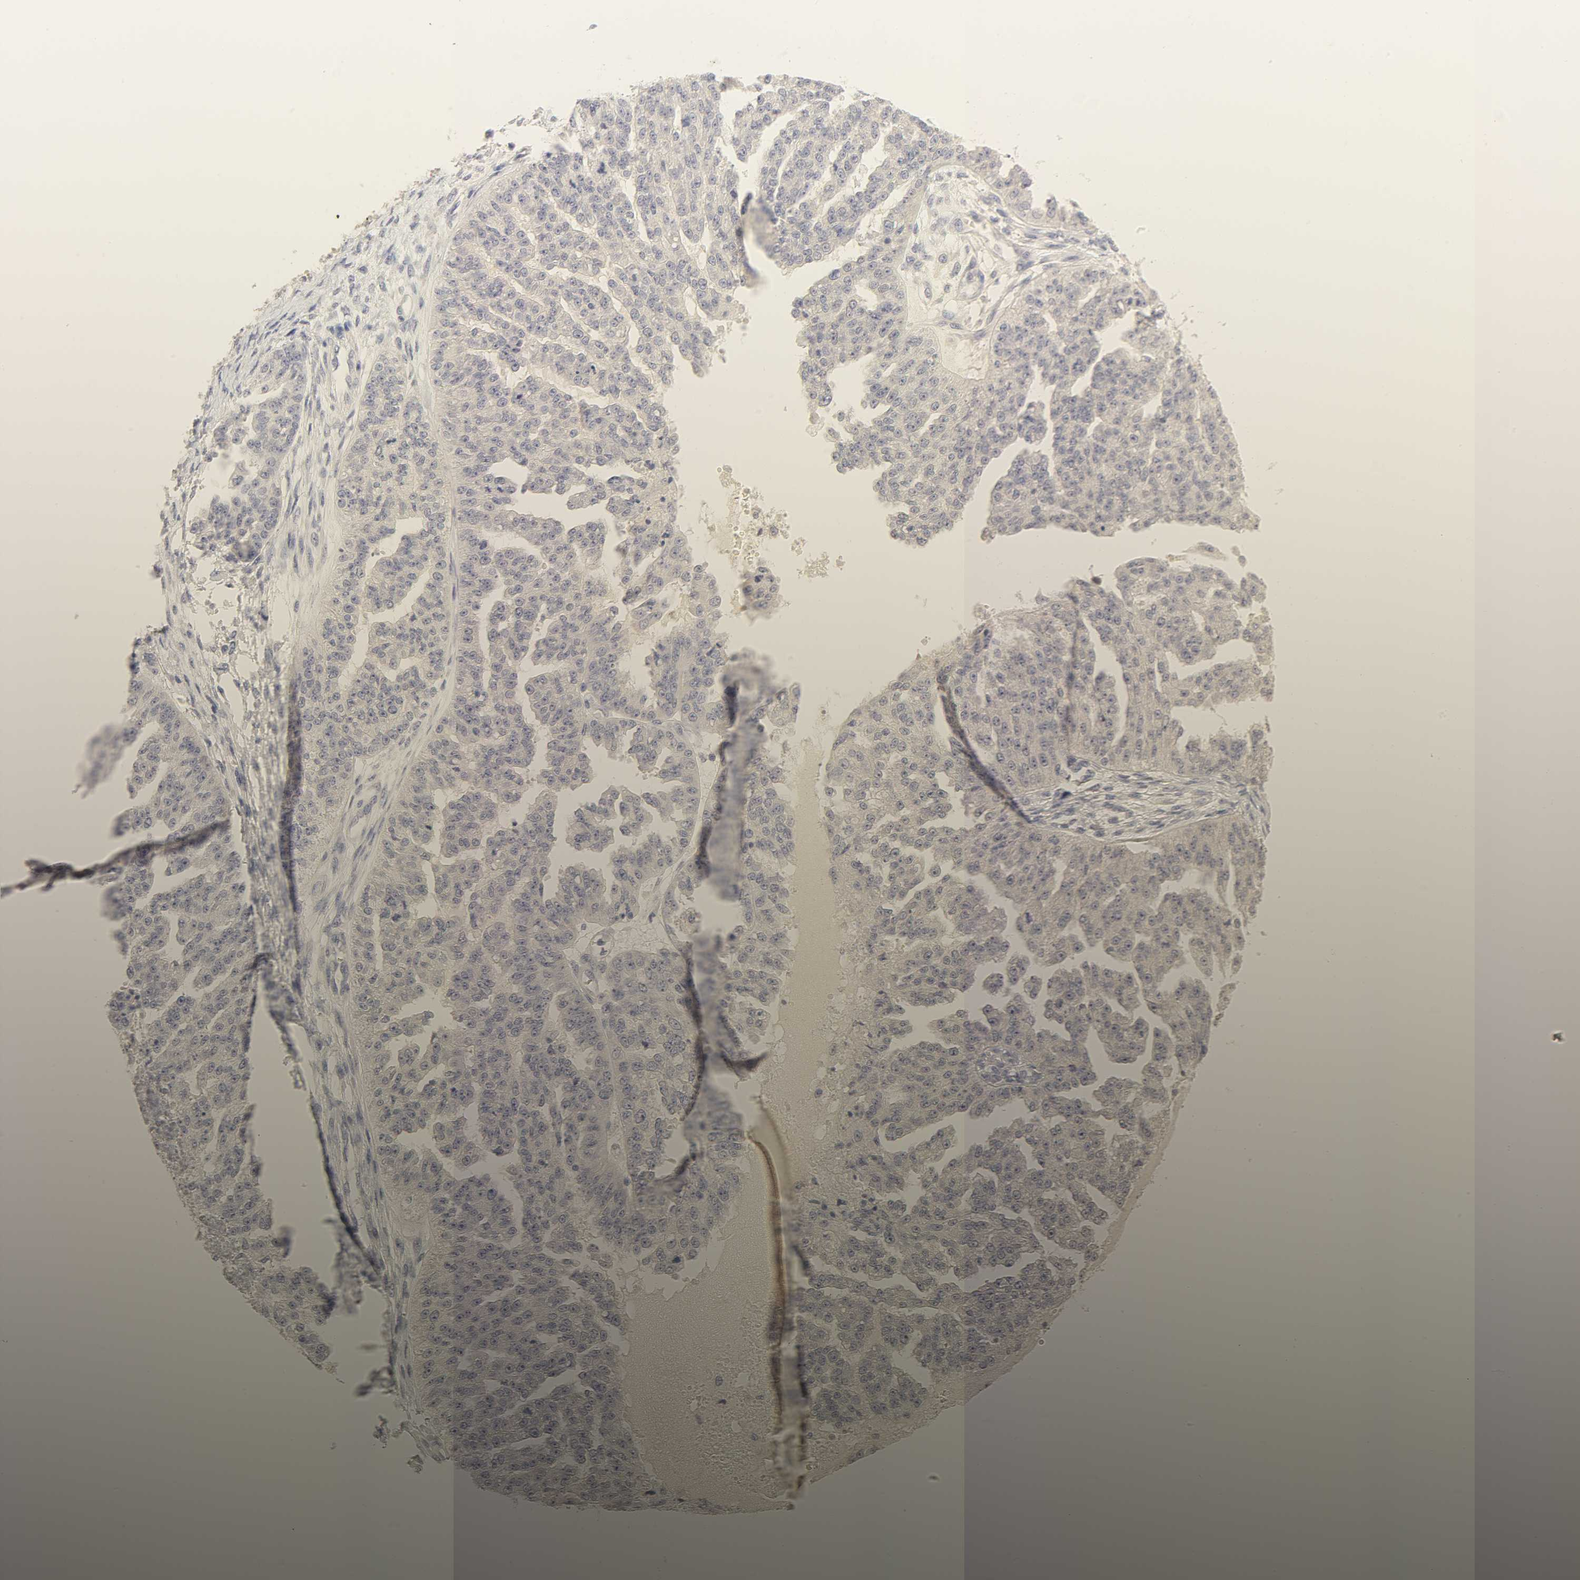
{"staining": {"intensity": "negative", "quantity": "none", "location": "none"}, "tissue": "ovarian cancer", "cell_type": "Tumor cells", "image_type": "cancer", "snomed": [{"axis": "morphology", "description": "Cystadenocarcinoma, serous, NOS"}, {"axis": "topography", "description": "Ovary"}], "caption": "Micrograph shows no significant protein staining in tumor cells of ovarian serous cystadenocarcinoma.", "gene": "CYP4B1", "patient": {"sex": "female", "age": 58}}